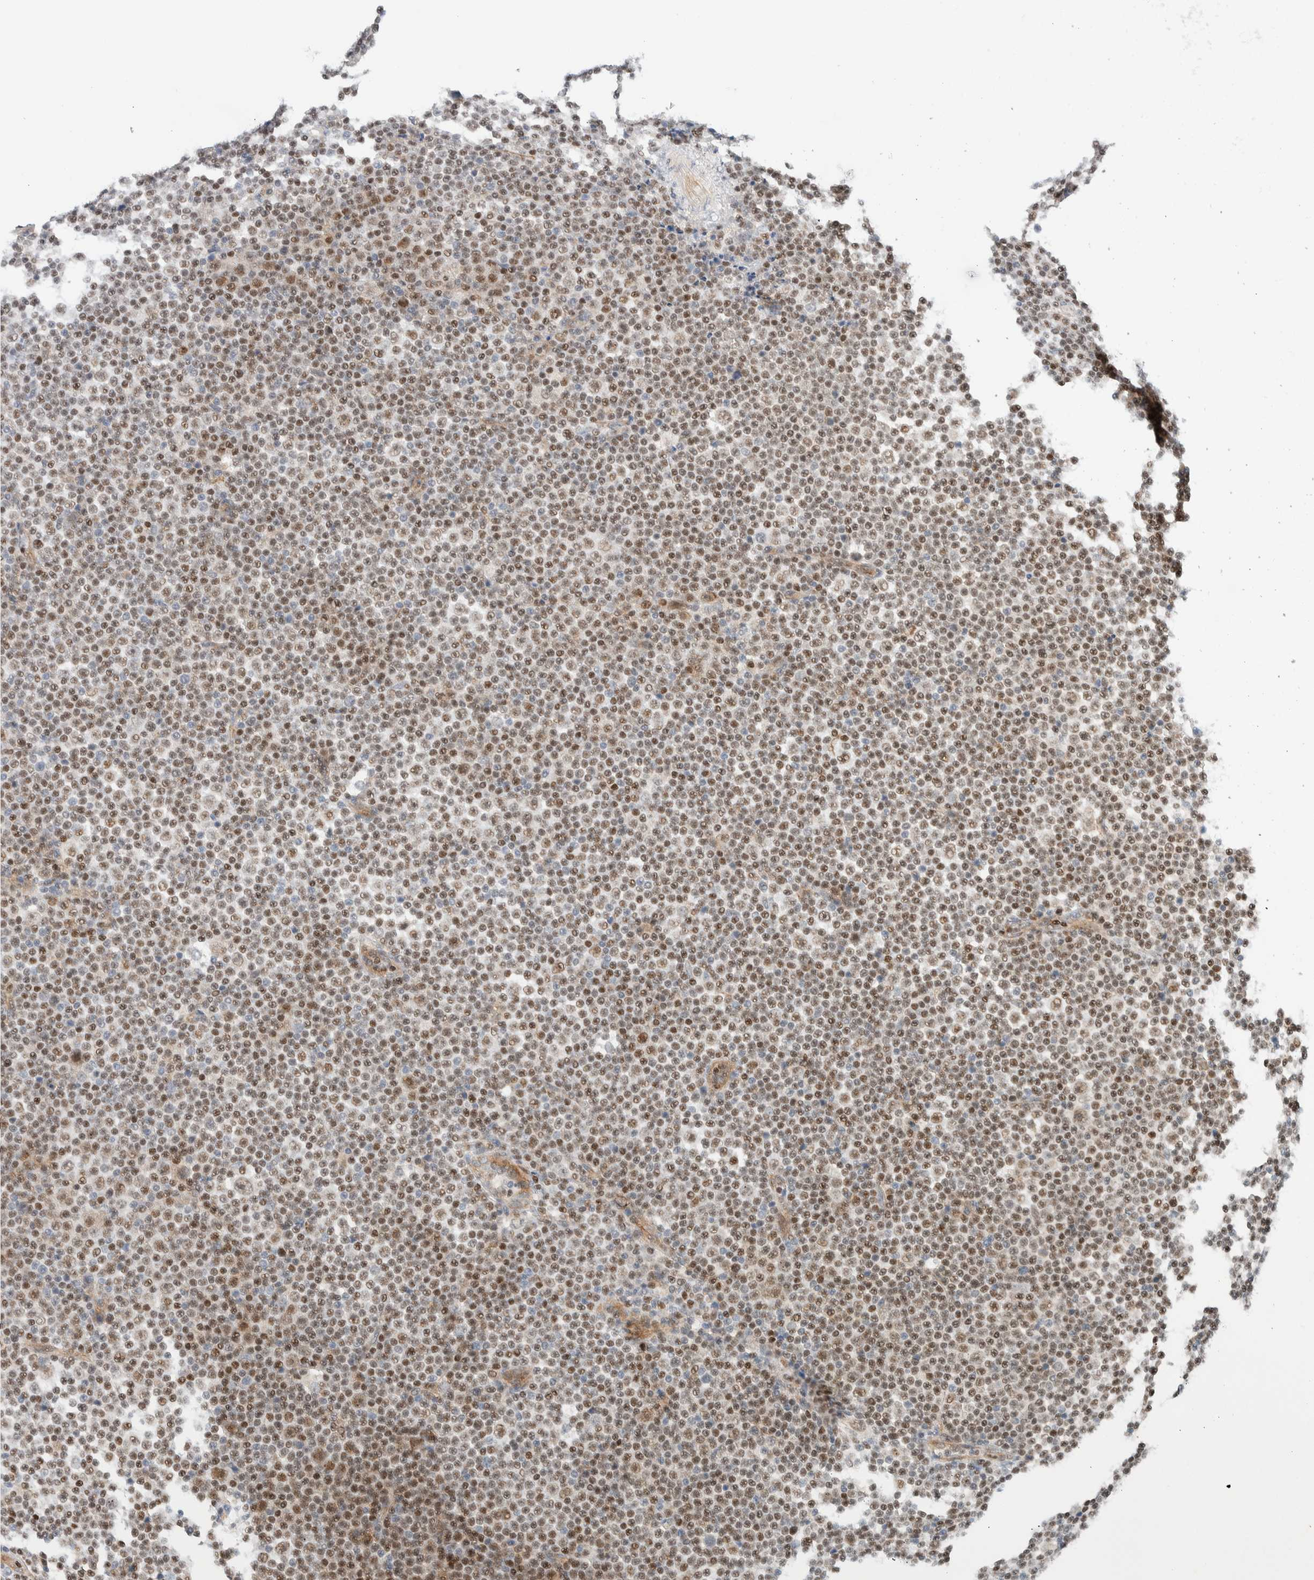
{"staining": {"intensity": "weak", "quantity": ">75%", "location": "nuclear"}, "tissue": "lymphoma", "cell_type": "Tumor cells", "image_type": "cancer", "snomed": [{"axis": "morphology", "description": "Malignant lymphoma, non-Hodgkin's type, Low grade"}, {"axis": "topography", "description": "Lymph node"}], "caption": "Immunohistochemistry (DAB (3,3'-diaminobenzidine)) staining of human low-grade malignant lymphoma, non-Hodgkin's type exhibits weak nuclear protein positivity in approximately >75% of tumor cells. (brown staining indicates protein expression, while blue staining denotes nuclei).", "gene": "C8orf76", "patient": {"sex": "female", "age": 67}}